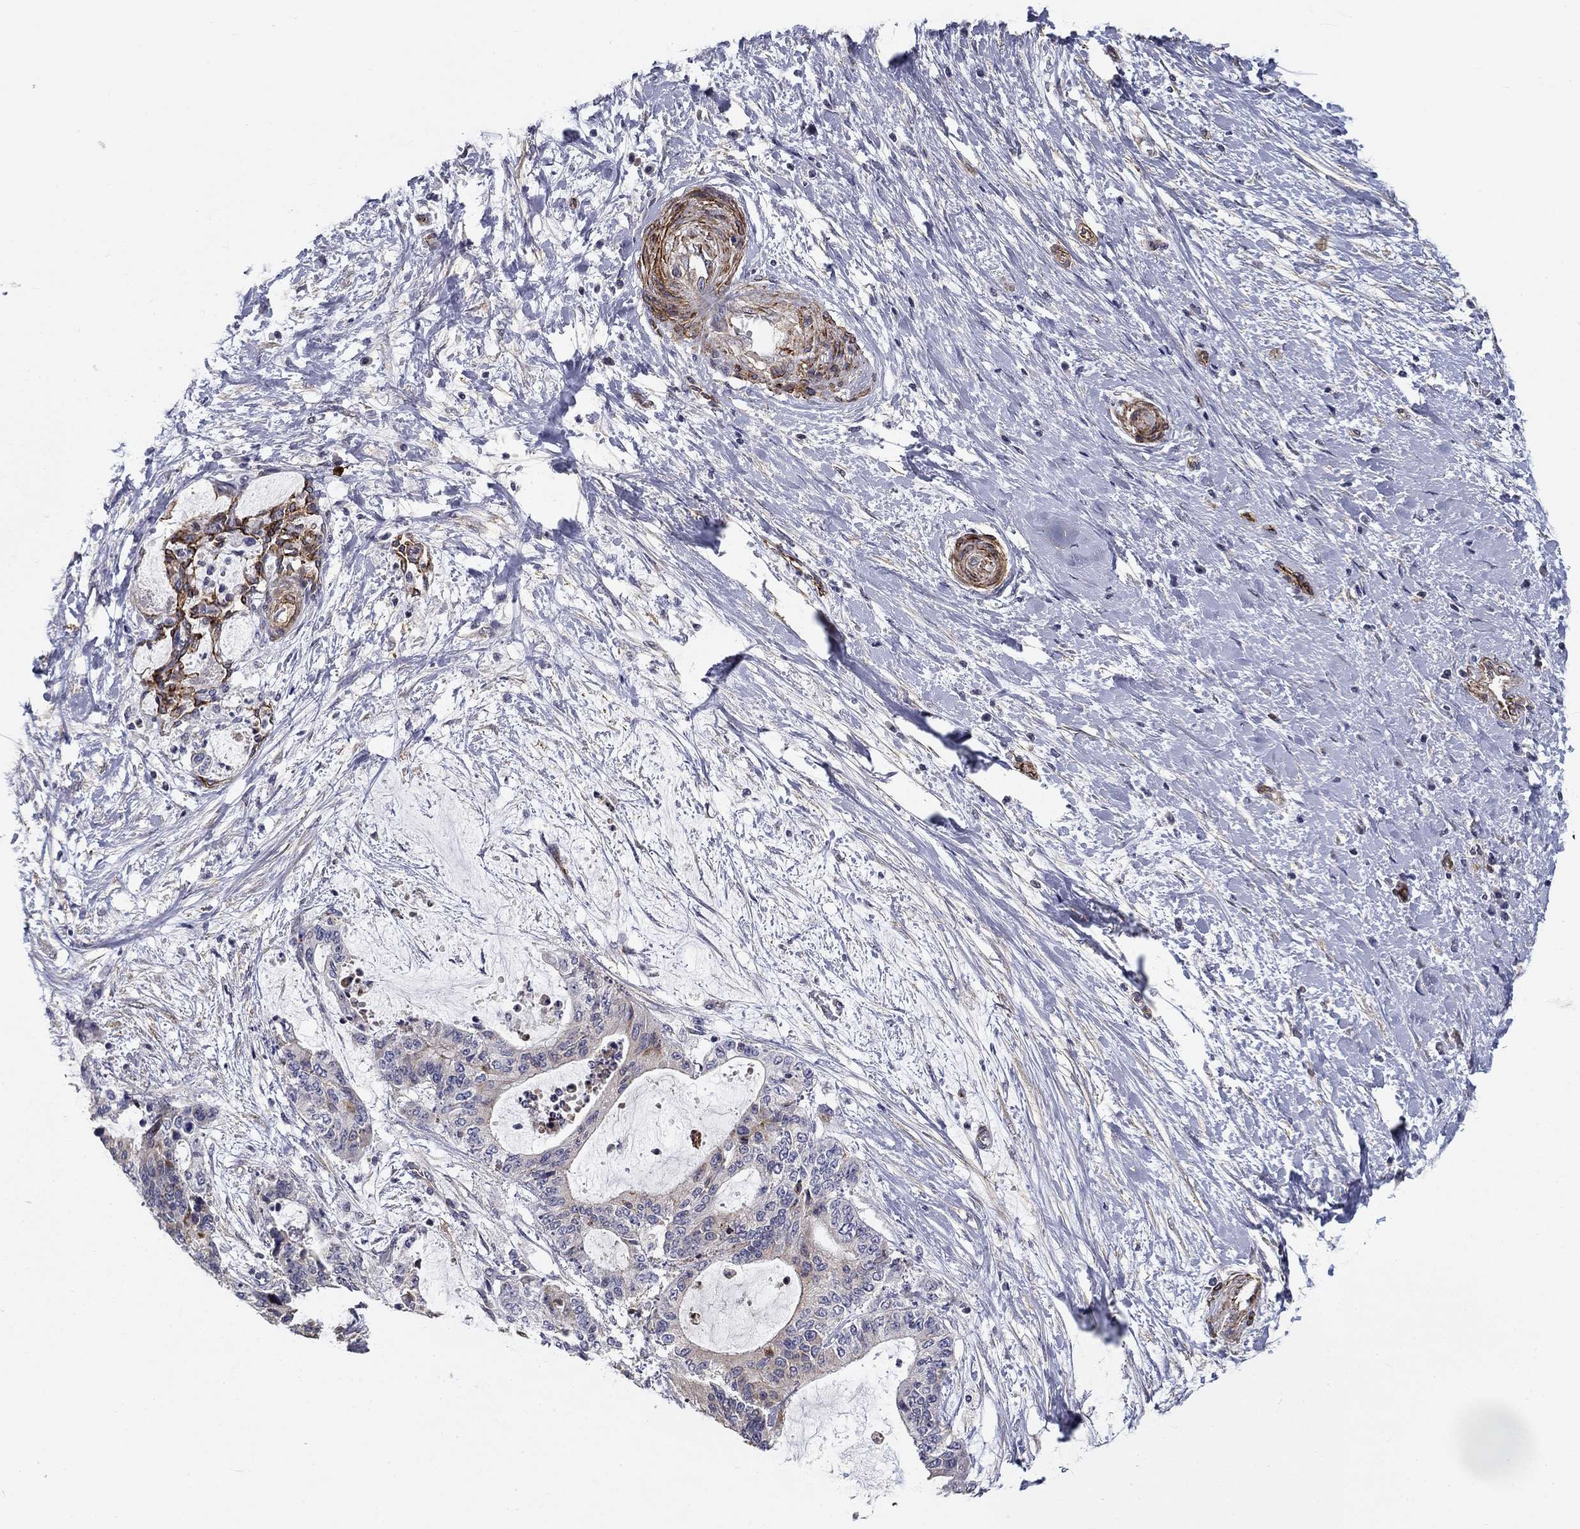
{"staining": {"intensity": "moderate", "quantity": "<25%", "location": "cytoplasmic/membranous"}, "tissue": "liver cancer", "cell_type": "Tumor cells", "image_type": "cancer", "snomed": [{"axis": "morphology", "description": "Cholangiocarcinoma"}, {"axis": "topography", "description": "Liver"}], "caption": "Protein expression analysis of cholangiocarcinoma (liver) reveals moderate cytoplasmic/membranous expression in about <25% of tumor cells. (Stains: DAB (3,3'-diaminobenzidine) in brown, nuclei in blue, Microscopy: brightfield microscopy at high magnification).", "gene": "SYNC", "patient": {"sex": "female", "age": 73}}